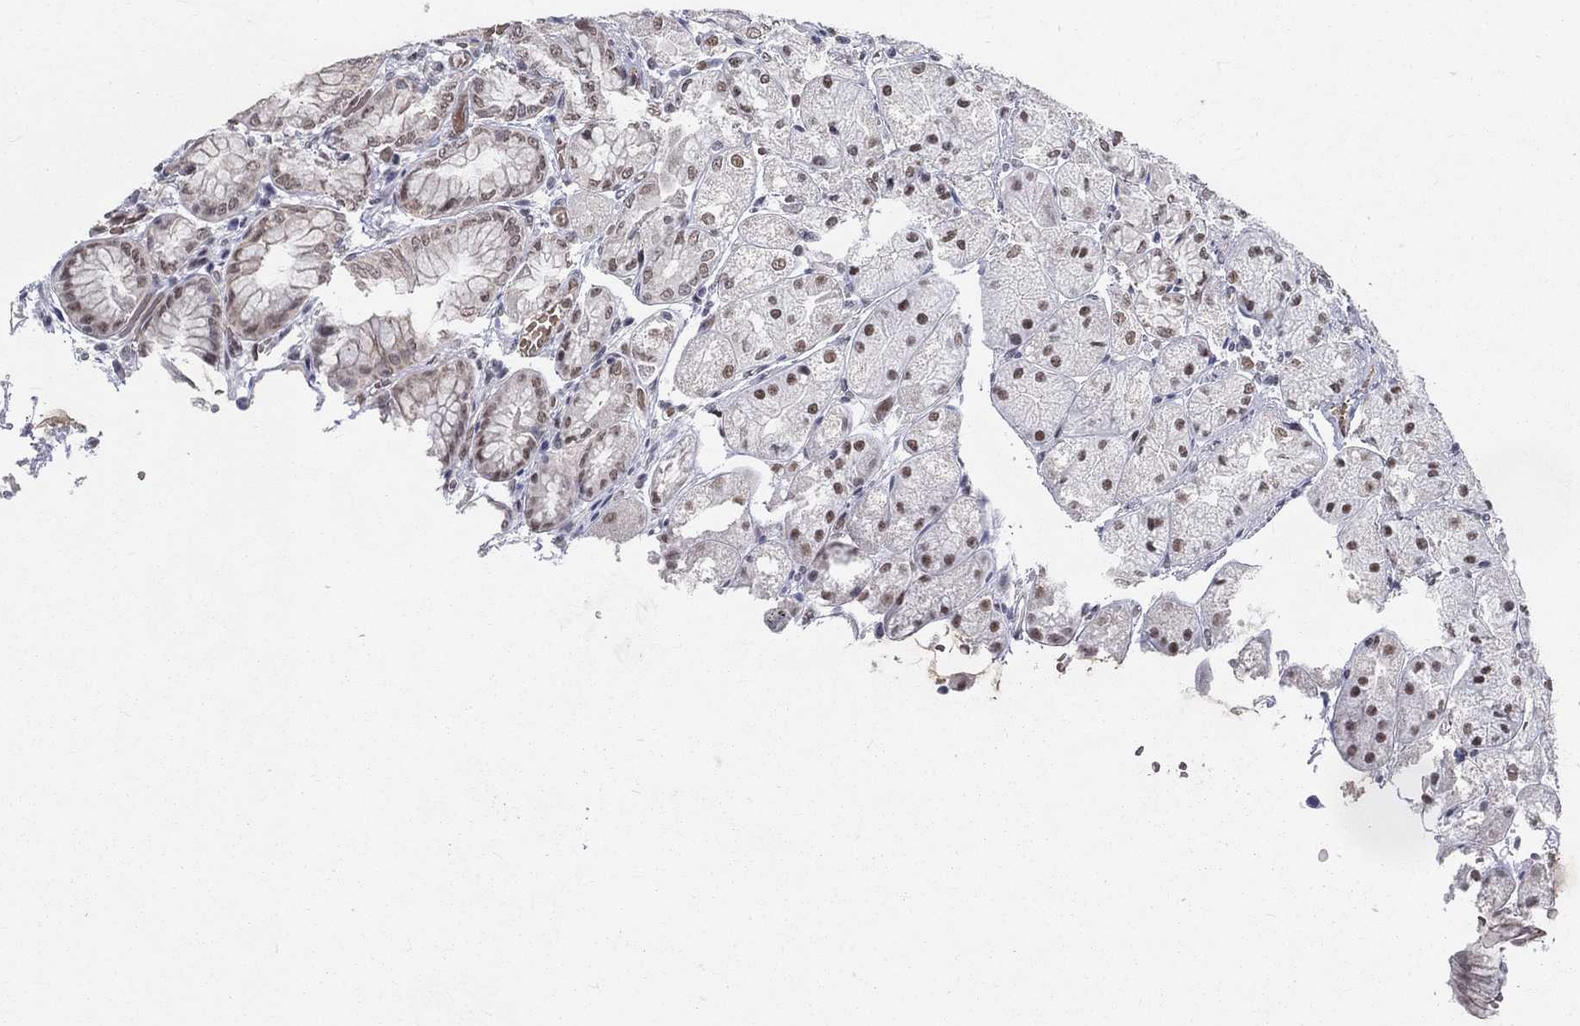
{"staining": {"intensity": "moderate", "quantity": "<25%", "location": "nuclear"}, "tissue": "stomach", "cell_type": "Glandular cells", "image_type": "normal", "snomed": [{"axis": "morphology", "description": "Normal tissue, NOS"}, {"axis": "topography", "description": "Stomach, upper"}], "caption": "The histopathology image shows staining of normal stomach, revealing moderate nuclear protein expression (brown color) within glandular cells.", "gene": "ZBED1", "patient": {"sex": "male", "age": 72}}